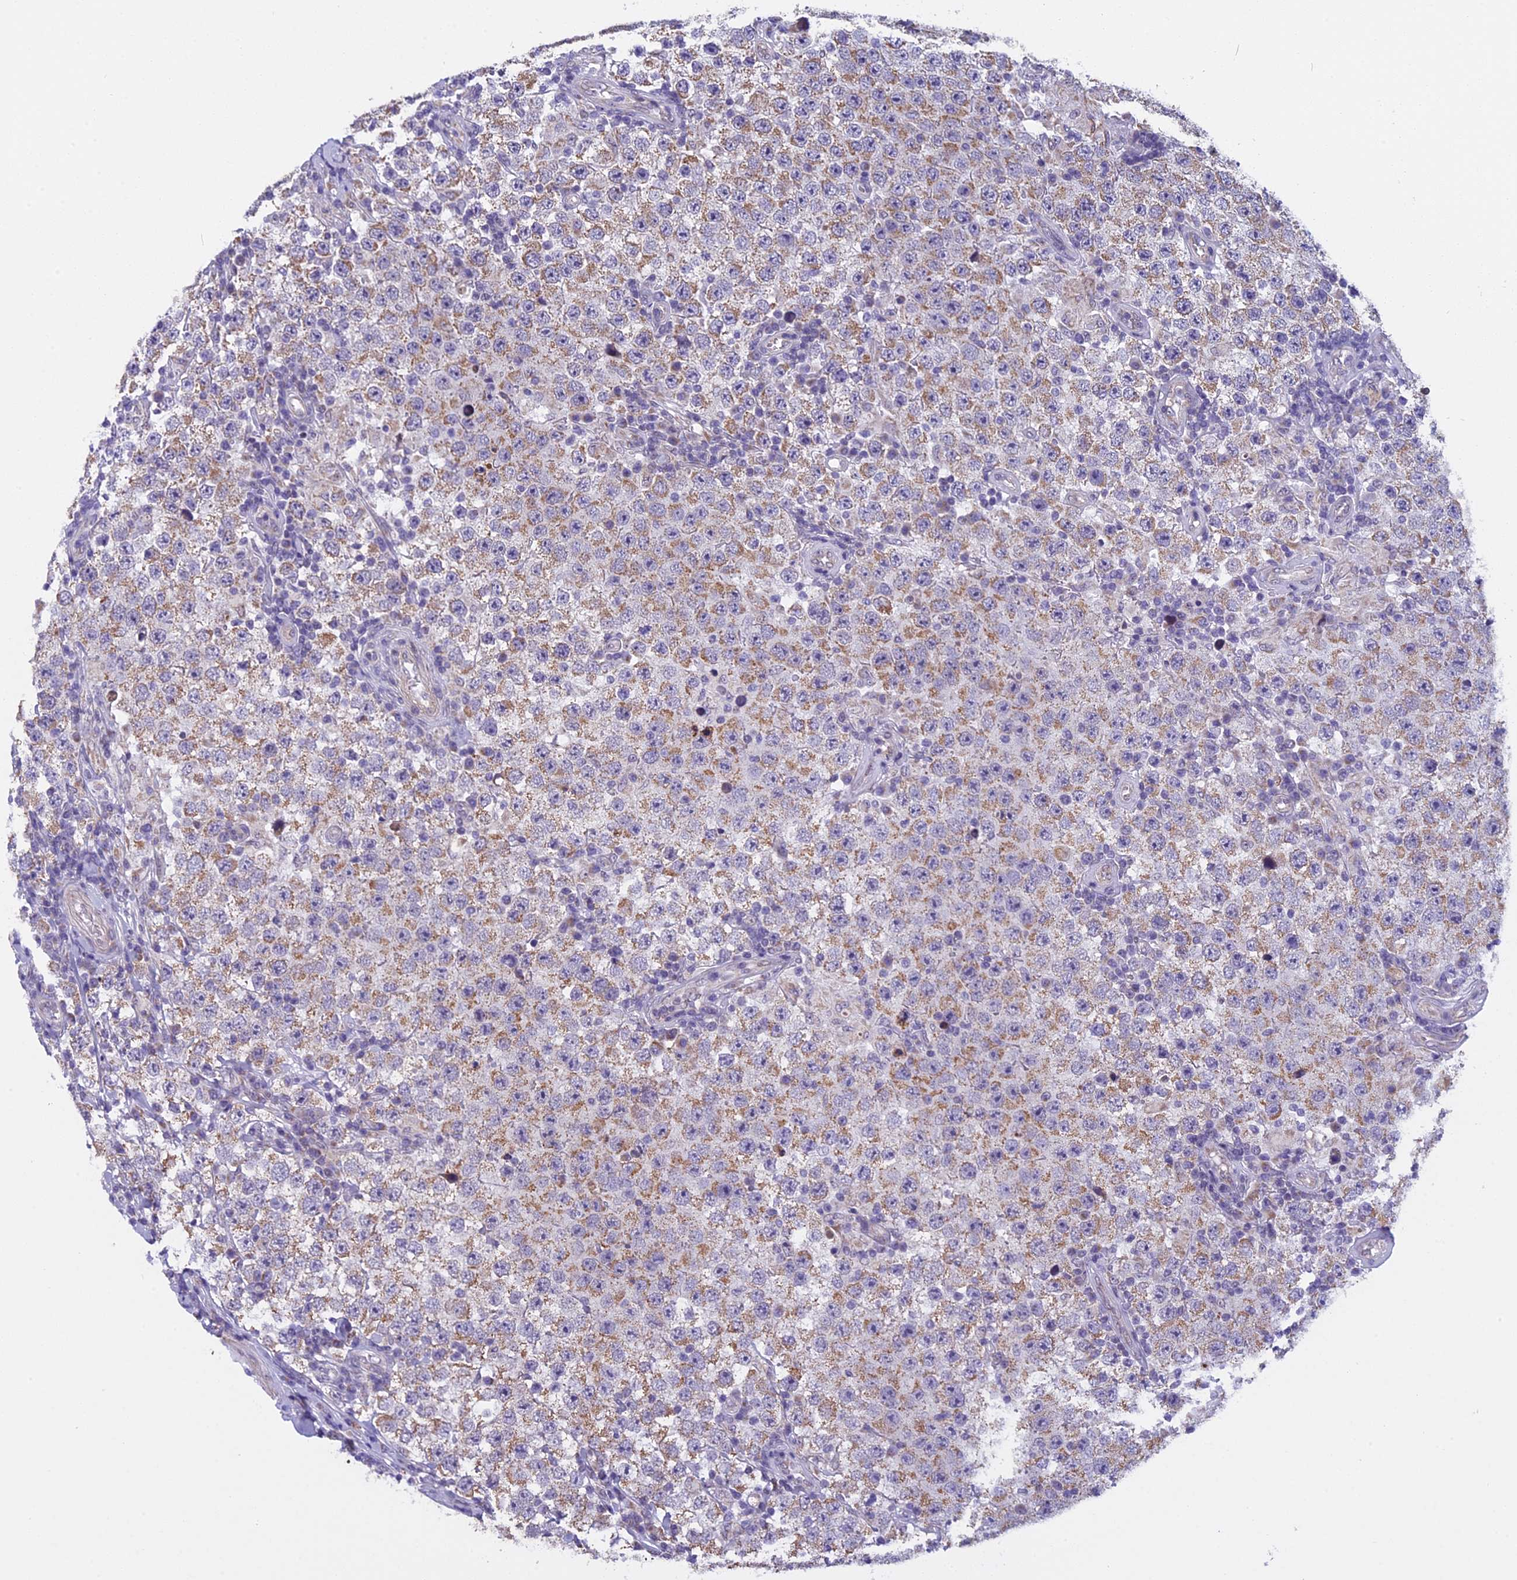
{"staining": {"intensity": "moderate", "quantity": ">75%", "location": "cytoplasmic/membranous"}, "tissue": "testis cancer", "cell_type": "Tumor cells", "image_type": "cancer", "snomed": [{"axis": "morphology", "description": "Normal tissue, NOS"}, {"axis": "morphology", "description": "Urothelial carcinoma, High grade"}, {"axis": "morphology", "description": "Seminoma, NOS"}, {"axis": "morphology", "description": "Carcinoma, Embryonal, NOS"}, {"axis": "topography", "description": "Urinary bladder"}, {"axis": "topography", "description": "Testis"}], "caption": "Moderate cytoplasmic/membranous expression for a protein is appreciated in approximately >75% of tumor cells of embryonal carcinoma (testis) using immunohistochemistry (IHC).", "gene": "ZNF317", "patient": {"sex": "male", "age": 41}}